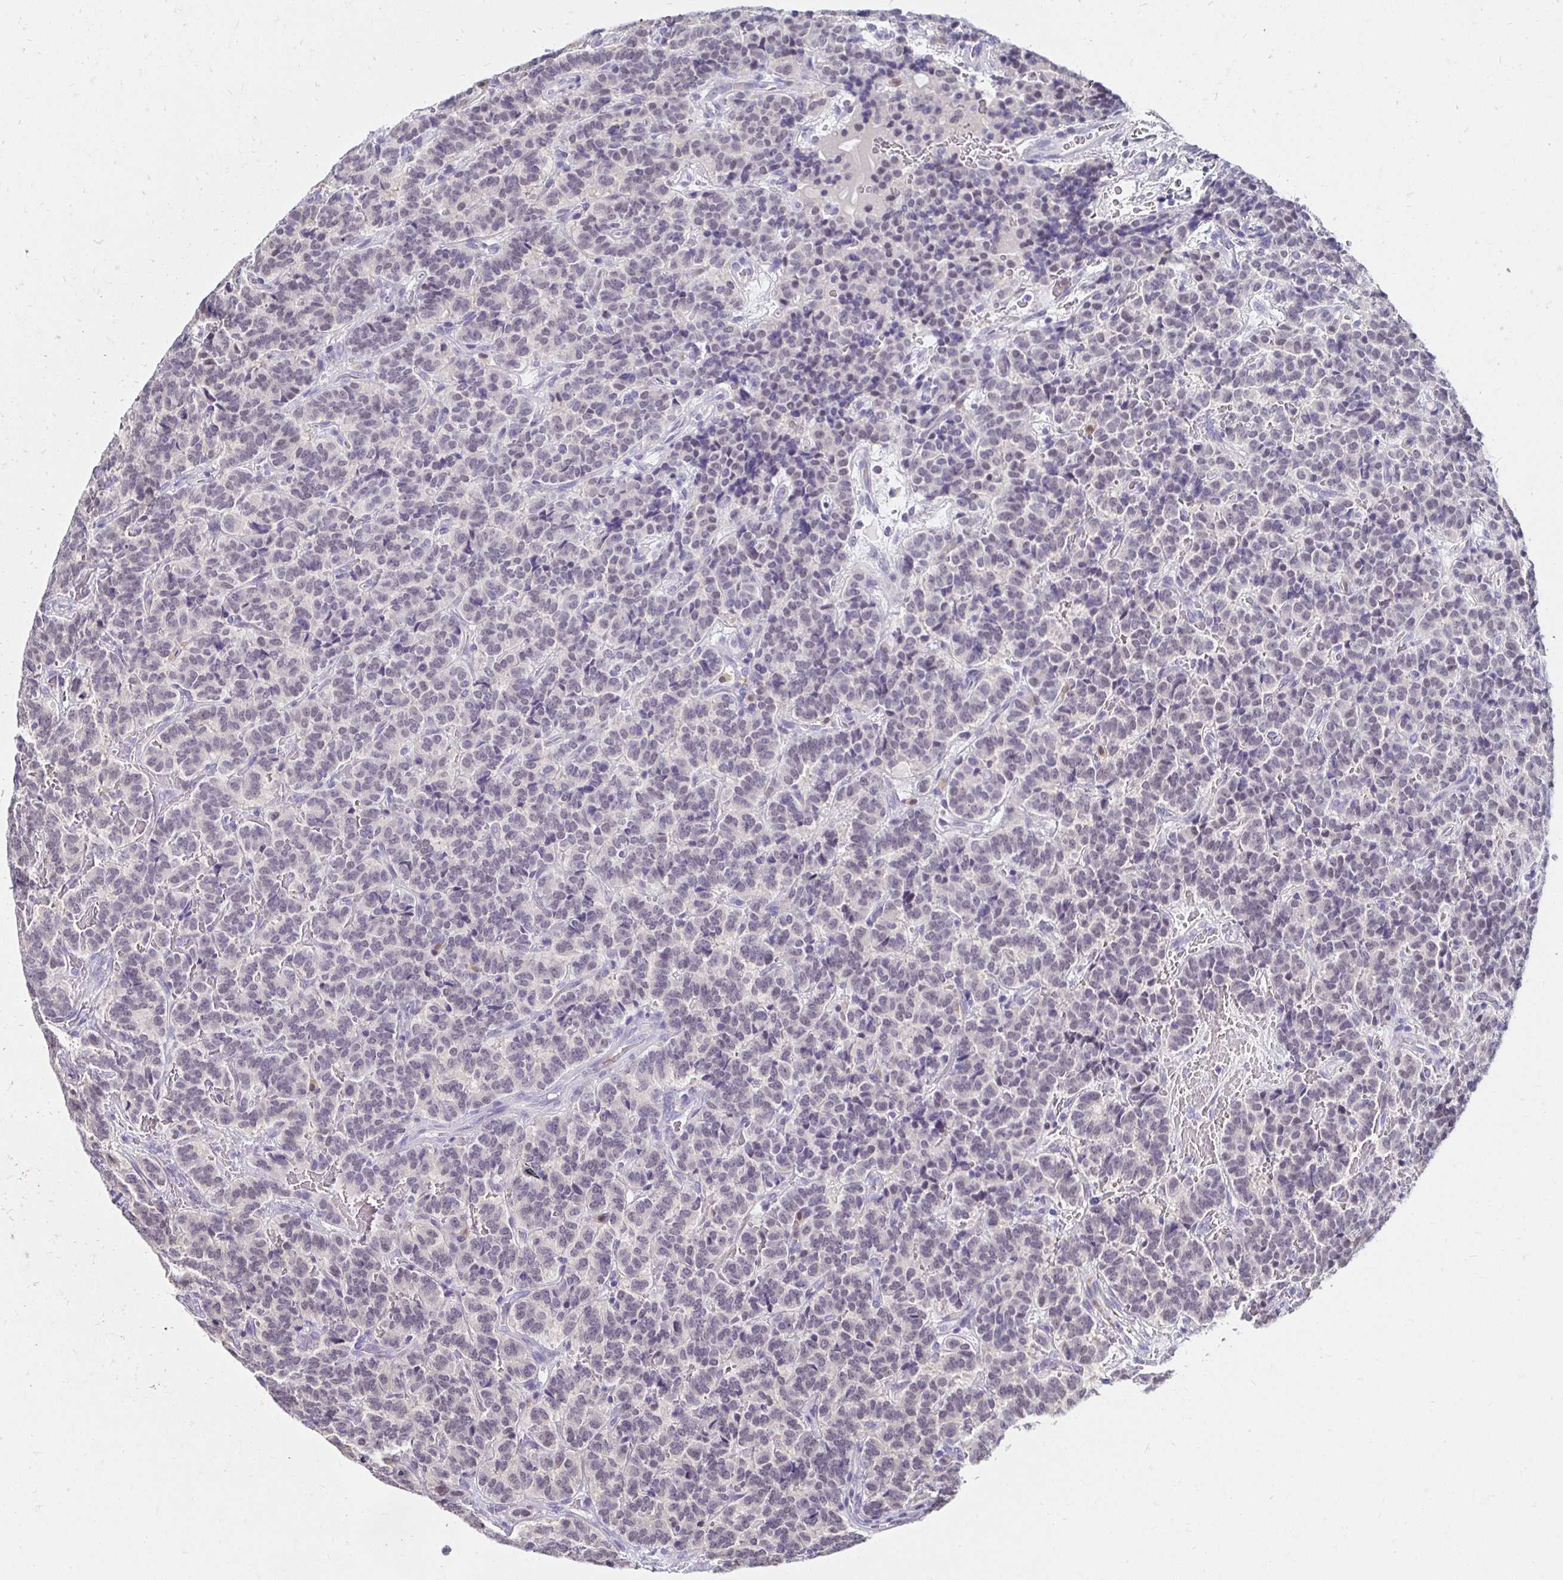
{"staining": {"intensity": "negative", "quantity": "none", "location": "none"}, "tissue": "carcinoid", "cell_type": "Tumor cells", "image_type": "cancer", "snomed": [{"axis": "morphology", "description": "Carcinoid, malignant, NOS"}, {"axis": "topography", "description": "Pancreas"}], "caption": "IHC micrograph of human carcinoid (malignant) stained for a protein (brown), which shows no expression in tumor cells.", "gene": "PADI2", "patient": {"sex": "male", "age": 36}}